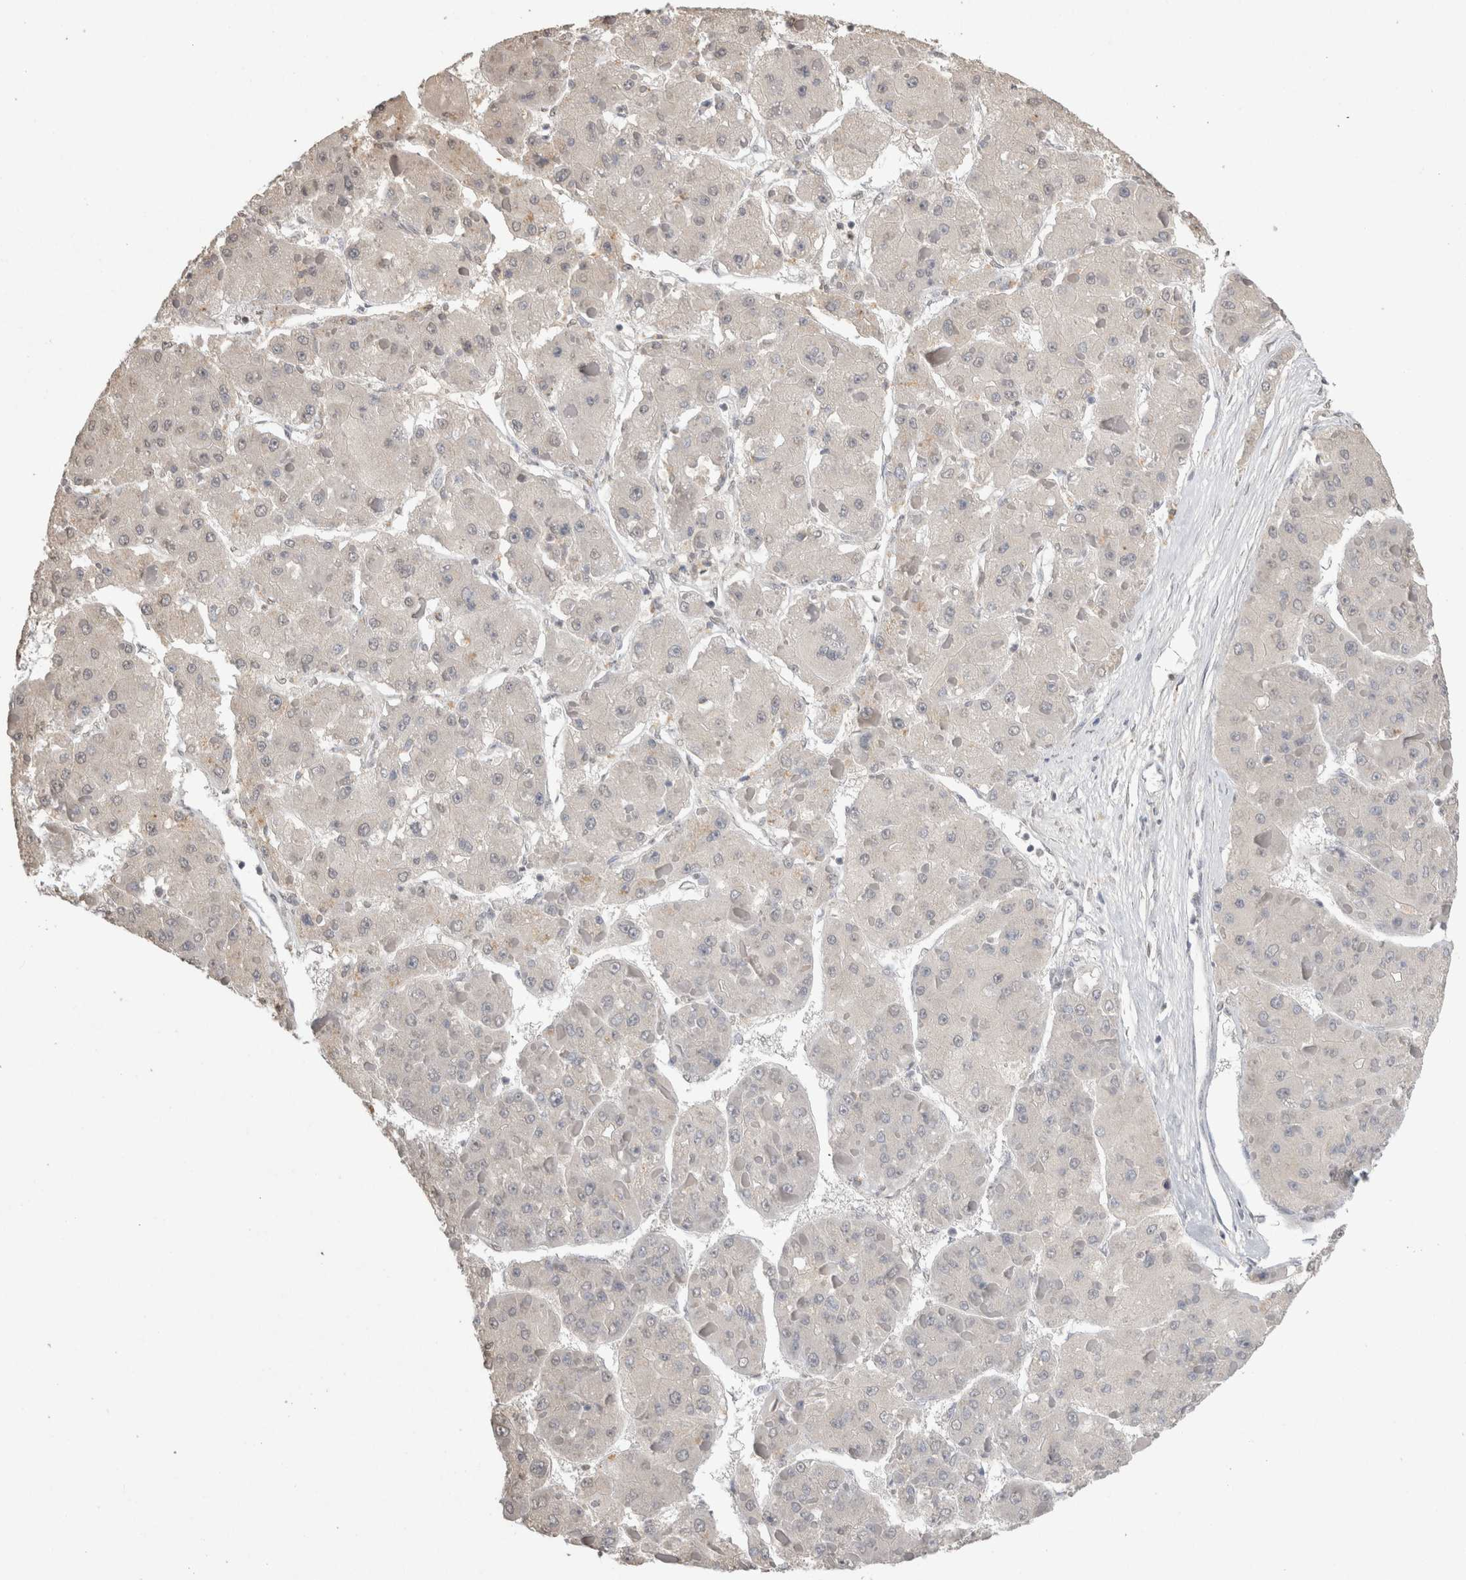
{"staining": {"intensity": "negative", "quantity": "none", "location": "none"}, "tissue": "liver cancer", "cell_type": "Tumor cells", "image_type": "cancer", "snomed": [{"axis": "morphology", "description": "Carcinoma, Hepatocellular, NOS"}, {"axis": "topography", "description": "Liver"}], "caption": "Tumor cells are negative for protein expression in human liver cancer (hepatocellular carcinoma).", "gene": "NAALADL2", "patient": {"sex": "female", "age": 73}}